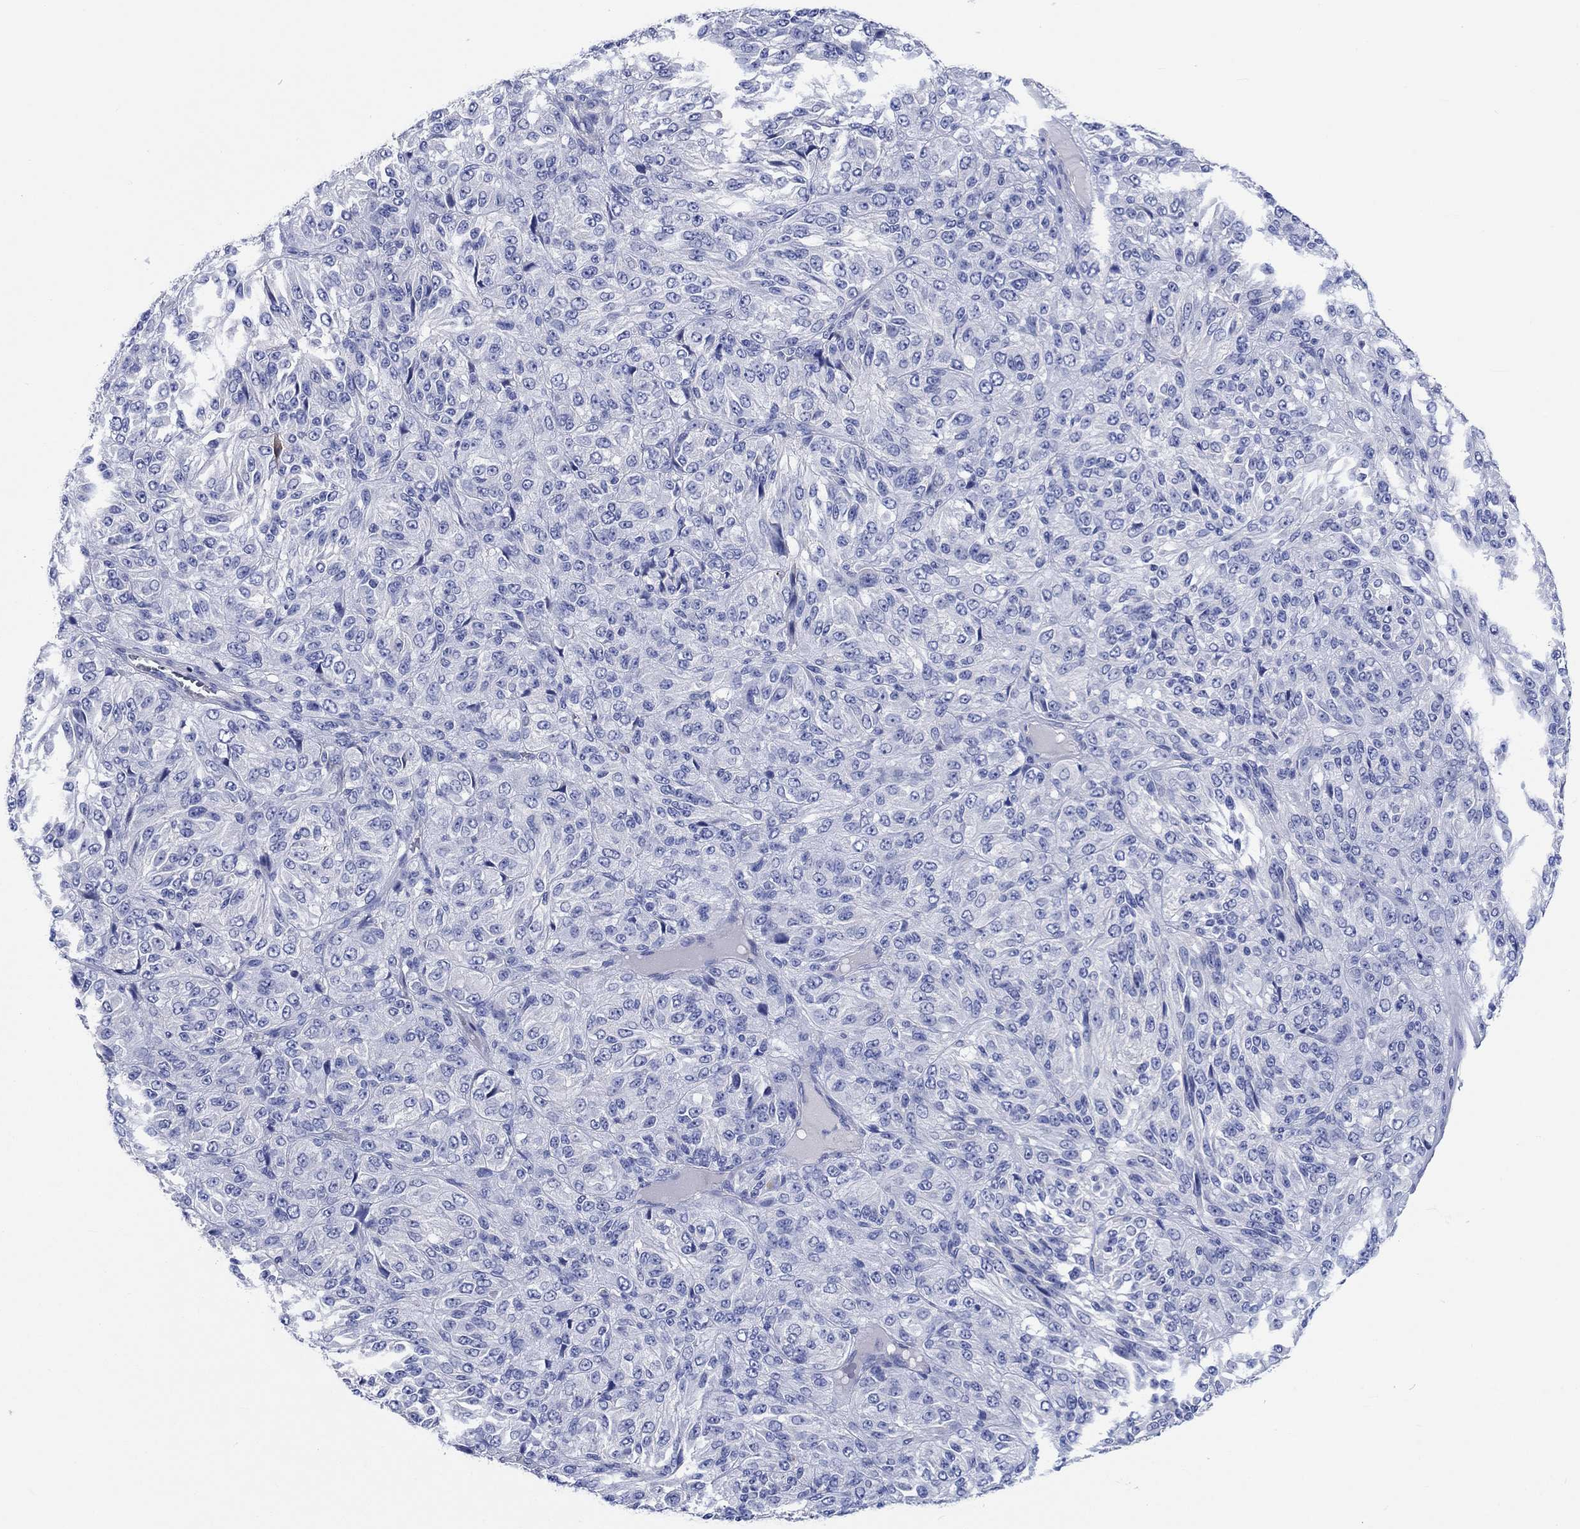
{"staining": {"intensity": "negative", "quantity": "none", "location": "none"}, "tissue": "melanoma", "cell_type": "Tumor cells", "image_type": "cancer", "snomed": [{"axis": "morphology", "description": "Malignant melanoma, Metastatic site"}, {"axis": "topography", "description": "Brain"}], "caption": "DAB immunohistochemical staining of human malignant melanoma (metastatic site) exhibits no significant expression in tumor cells. The staining is performed using DAB brown chromogen with nuclei counter-stained in using hematoxylin.", "gene": "SHISA4", "patient": {"sex": "female", "age": 56}}